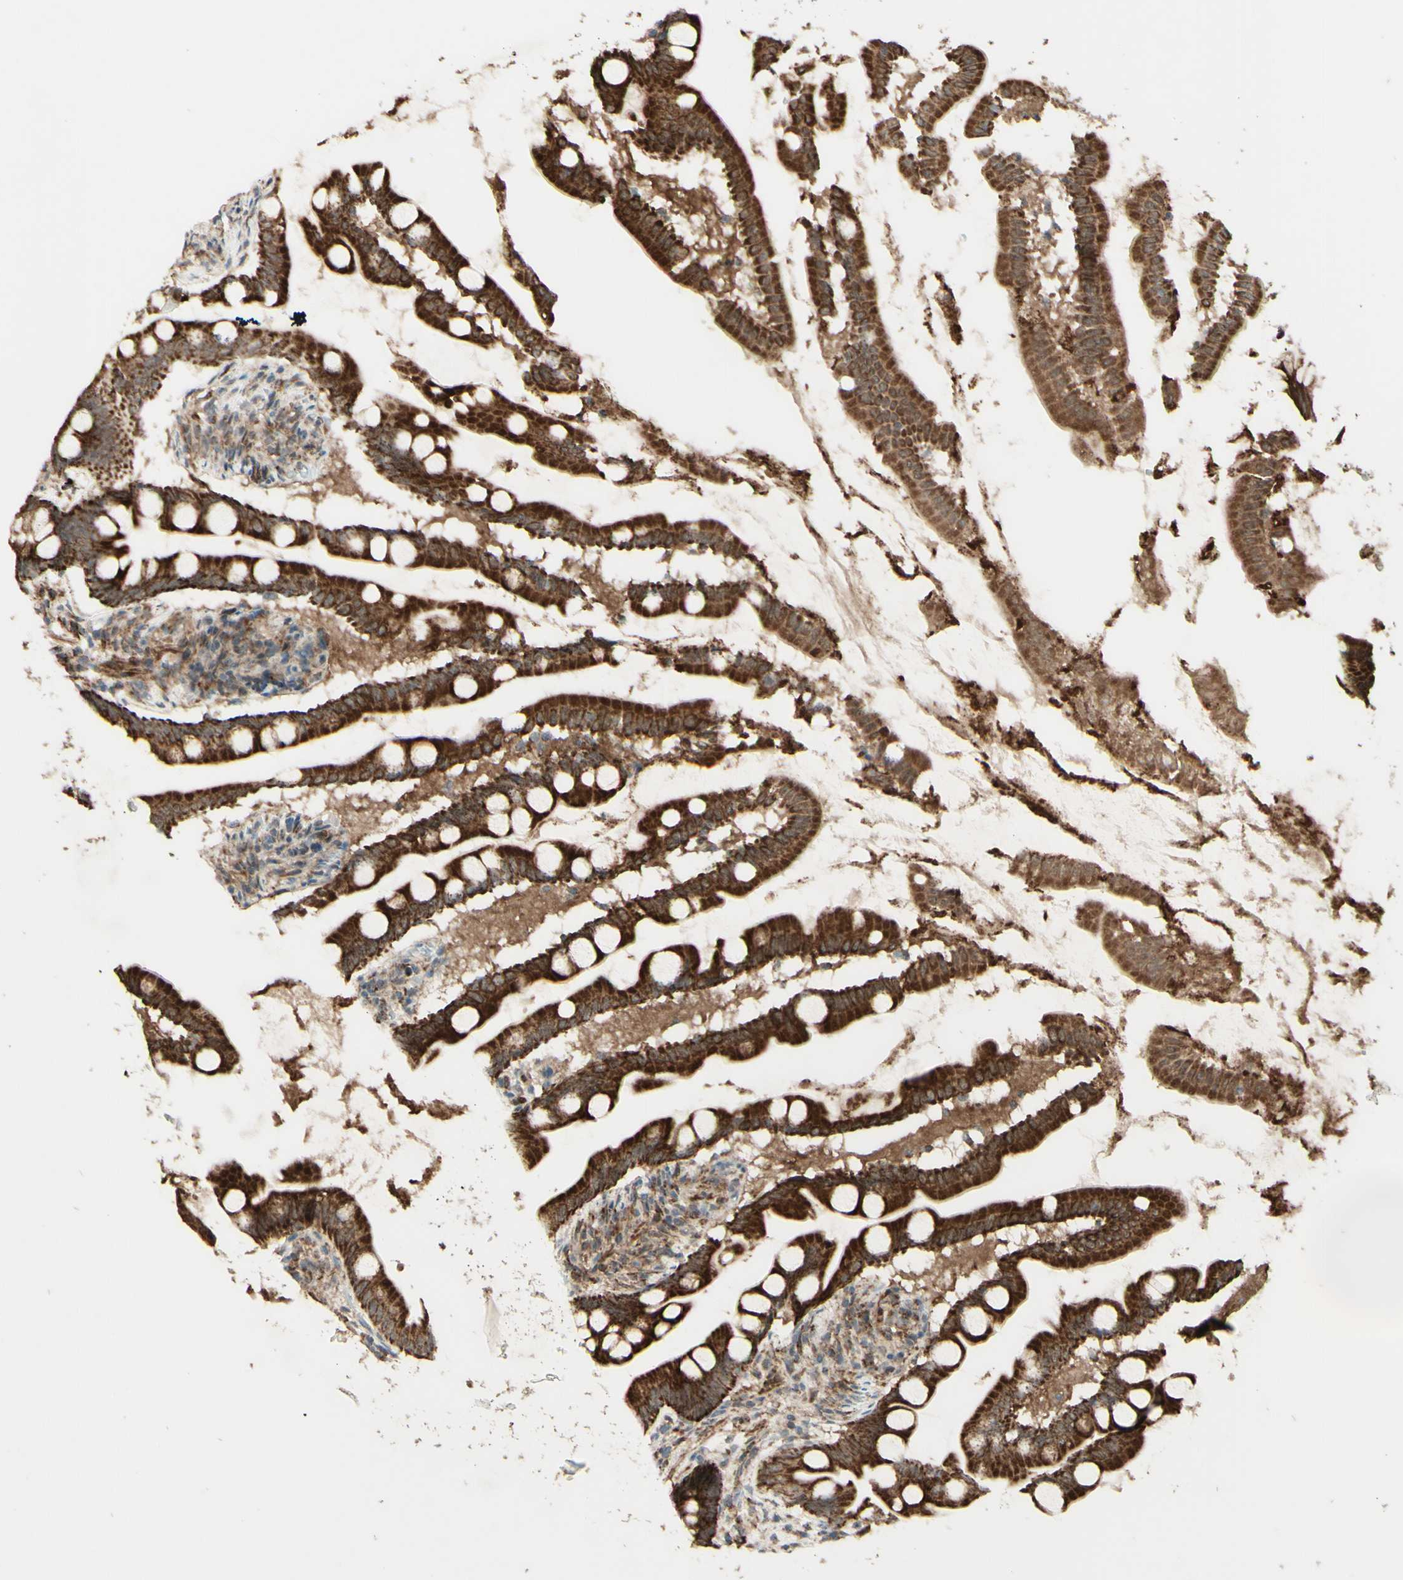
{"staining": {"intensity": "strong", "quantity": ">75%", "location": "cytoplasmic/membranous"}, "tissue": "small intestine", "cell_type": "Glandular cells", "image_type": "normal", "snomed": [{"axis": "morphology", "description": "Normal tissue, NOS"}, {"axis": "topography", "description": "Small intestine"}], "caption": "IHC staining of normal small intestine, which shows high levels of strong cytoplasmic/membranous expression in about >75% of glandular cells indicating strong cytoplasmic/membranous protein positivity. The staining was performed using DAB (brown) for protein detection and nuclei were counterstained in hematoxylin (blue).", "gene": "DHRS3", "patient": {"sex": "female", "age": 56}}